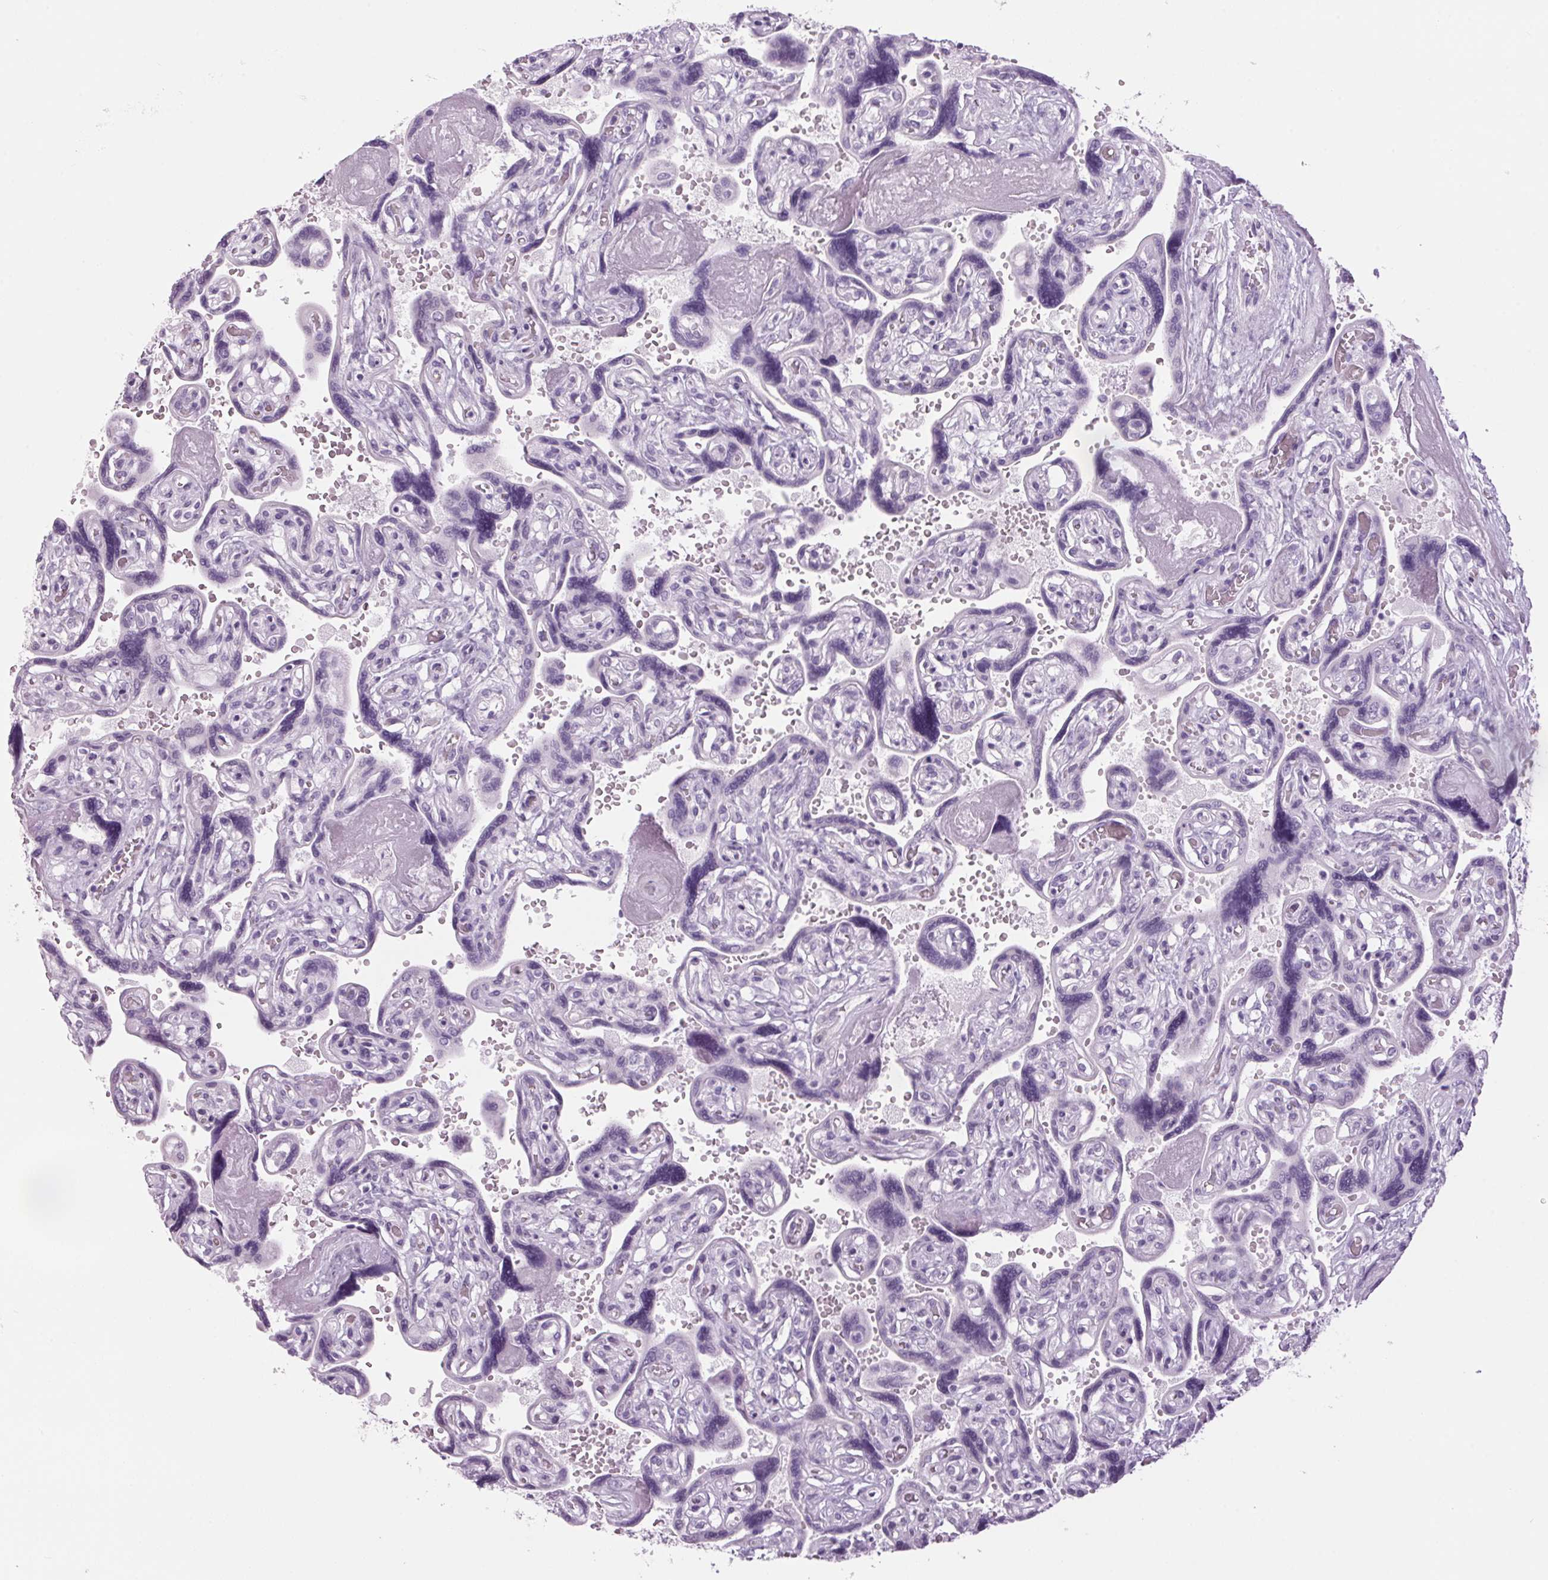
{"staining": {"intensity": "negative", "quantity": "none", "location": "none"}, "tissue": "placenta", "cell_type": "Decidual cells", "image_type": "normal", "snomed": [{"axis": "morphology", "description": "Normal tissue, NOS"}, {"axis": "topography", "description": "Placenta"}], "caption": "A high-resolution photomicrograph shows immunohistochemistry (IHC) staining of benign placenta, which displays no significant positivity in decidual cells.", "gene": "PPP1R1A", "patient": {"sex": "female", "age": 32}}